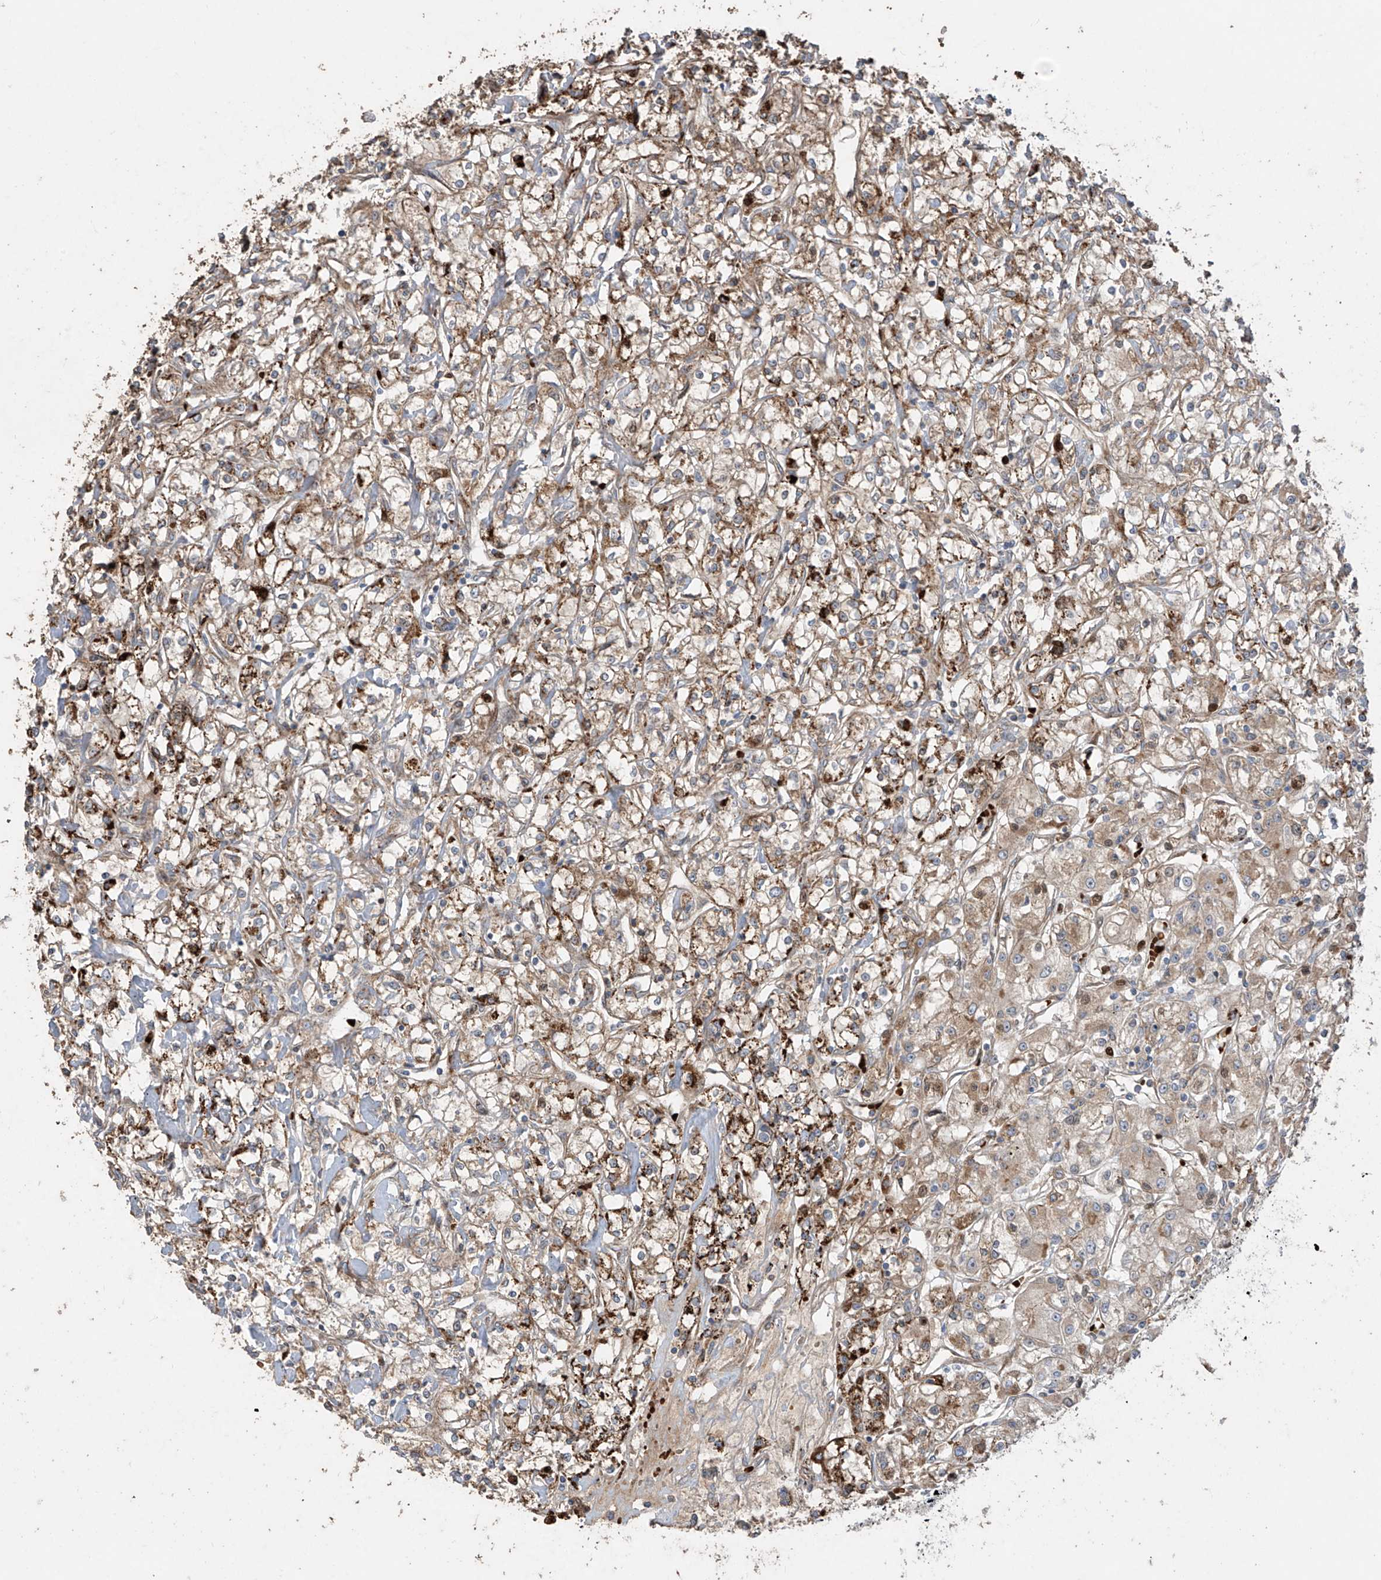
{"staining": {"intensity": "moderate", "quantity": "25%-75%", "location": "cytoplasmic/membranous"}, "tissue": "renal cancer", "cell_type": "Tumor cells", "image_type": "cancer", "snomed": [{"axis": "morphology", "description": "Adenocarcinoma, NOS"}, {"axis": "topography", "description": "Kidney"}], "caption": "Immunohistochemical staining of renal cancer displays moderate cytoplasmic/membranous protein expression in about 25%-75% of tumor cells. (Stains: DAB (3,3'-diaminobenzidine) in brown, nuclei in blue, Microscopy: brightfield microscopy at high magnification).", "gene": "ABTB1", "patient": {"sex": "female", "age": 59}}